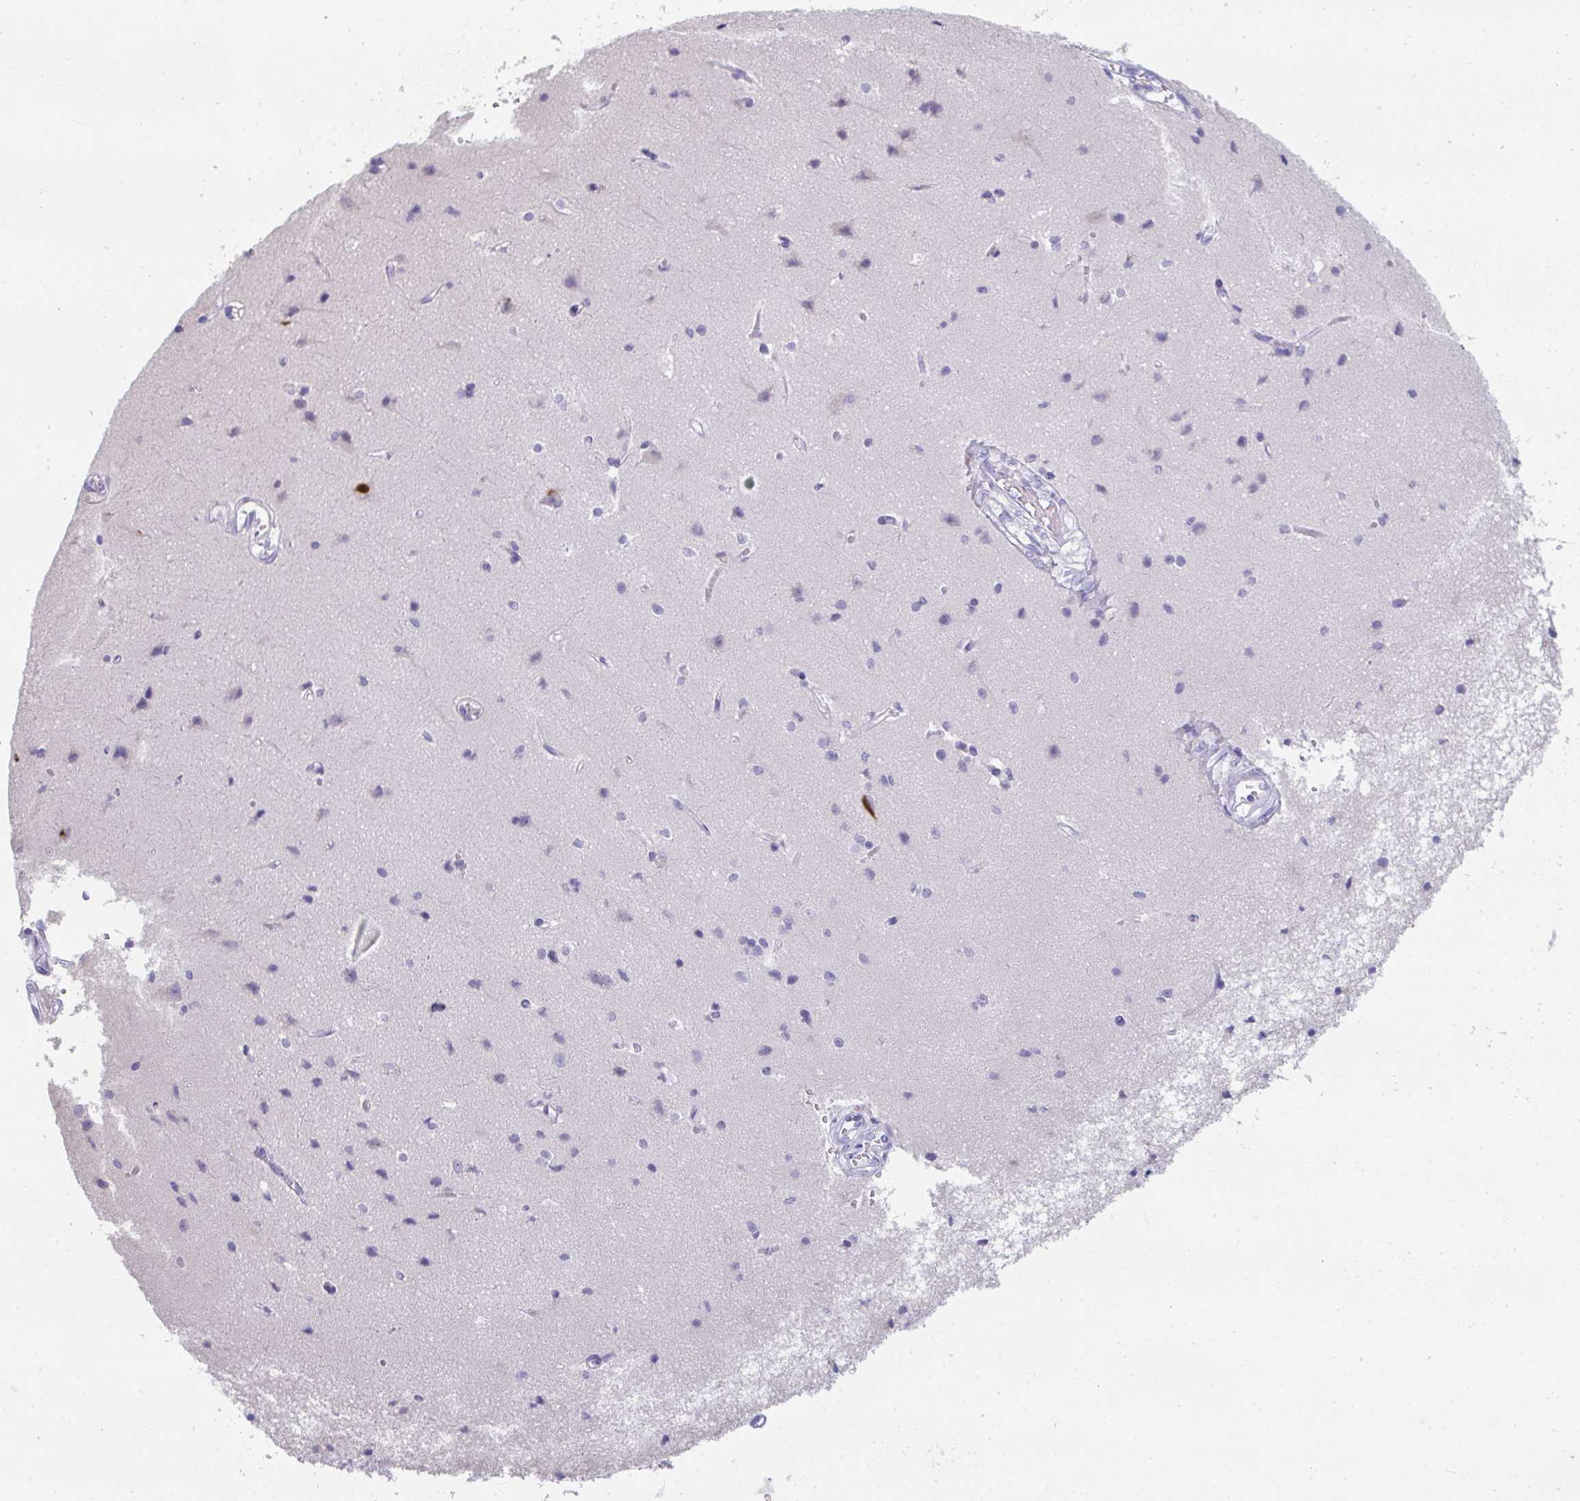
{"staining": {"intensity": "negative", "quantity": "none", "location": "none"}, "tissue": "cerebral cortex", "cell_type": "Endothelial cells", "image_type": "normal", "snomed": [{"axis": "morphology", "description": "Normal tissue, NOS"}, {"axis": "topography", "description": "Cerebral cortex"}], "caption": "Endothelial cells are negative for protein expression in benign human cerebral cortex. Brightfield microscopy of immunohistochemistry stained with DAB (3,3'-diaminobenzidine) (brown) and hematoxylin (blue), captured at high magnification.", "gene": "TTC30A", "patient": {"sex": "male", "age": 37}}